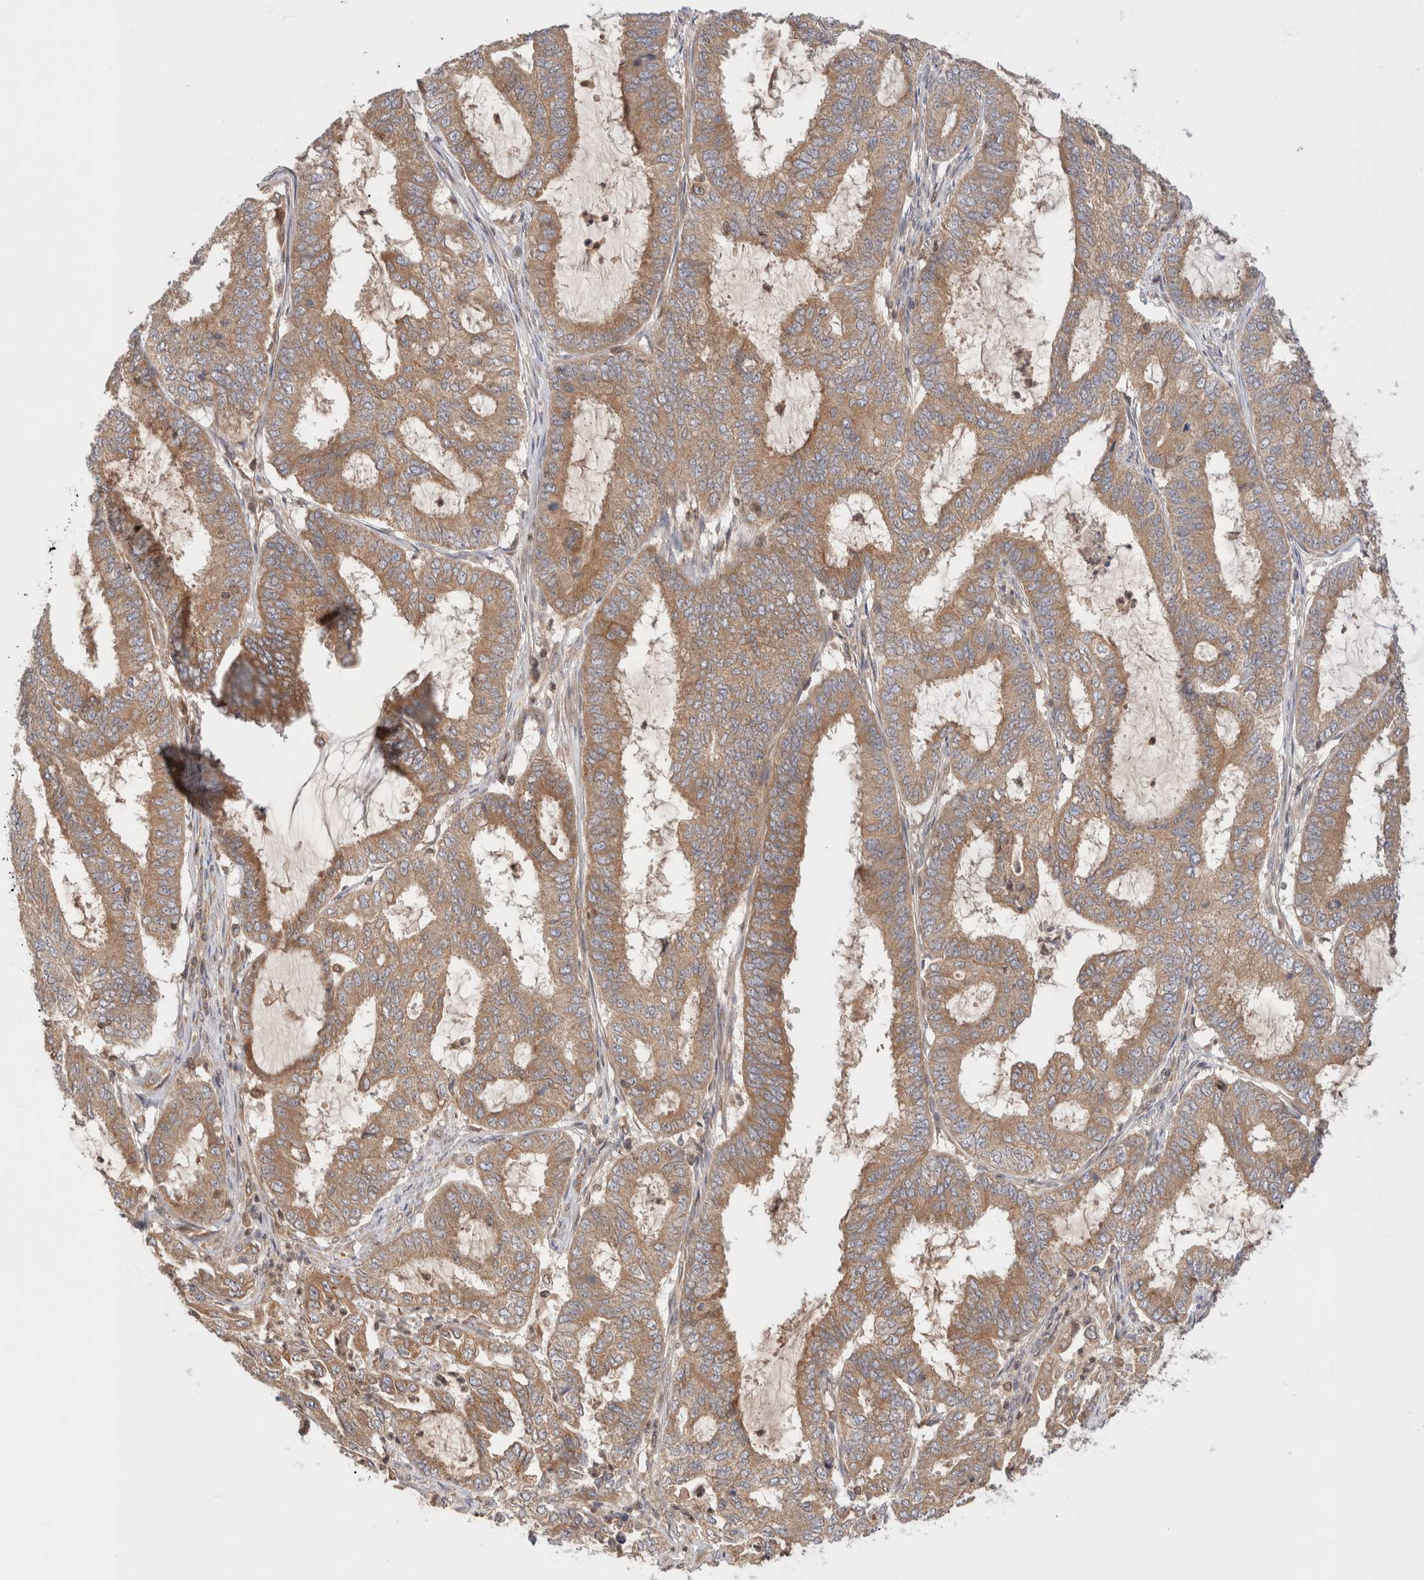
{"staining": {"intensity": "moderate", "quantity": ">75%", "location": "cytoplasmic/membranous"}, "tissue": "endometrial cancer", "cell_type": "Tumor cells", "image_type": "cancer", "snomed": [{"axis": "morphology", "description": "Adenocarcinoma, NOS"}, {"axis": "topography", "description": "Endometrium"}], "caption": "Endometrial adenocarcinoma stained with a brown dye displays moderate cytoplasmic/membranous positive positivity in approximately >75% of tumor cells.", "gene": "SIKE1", "patient": {"sex": "female", "age": 51}}